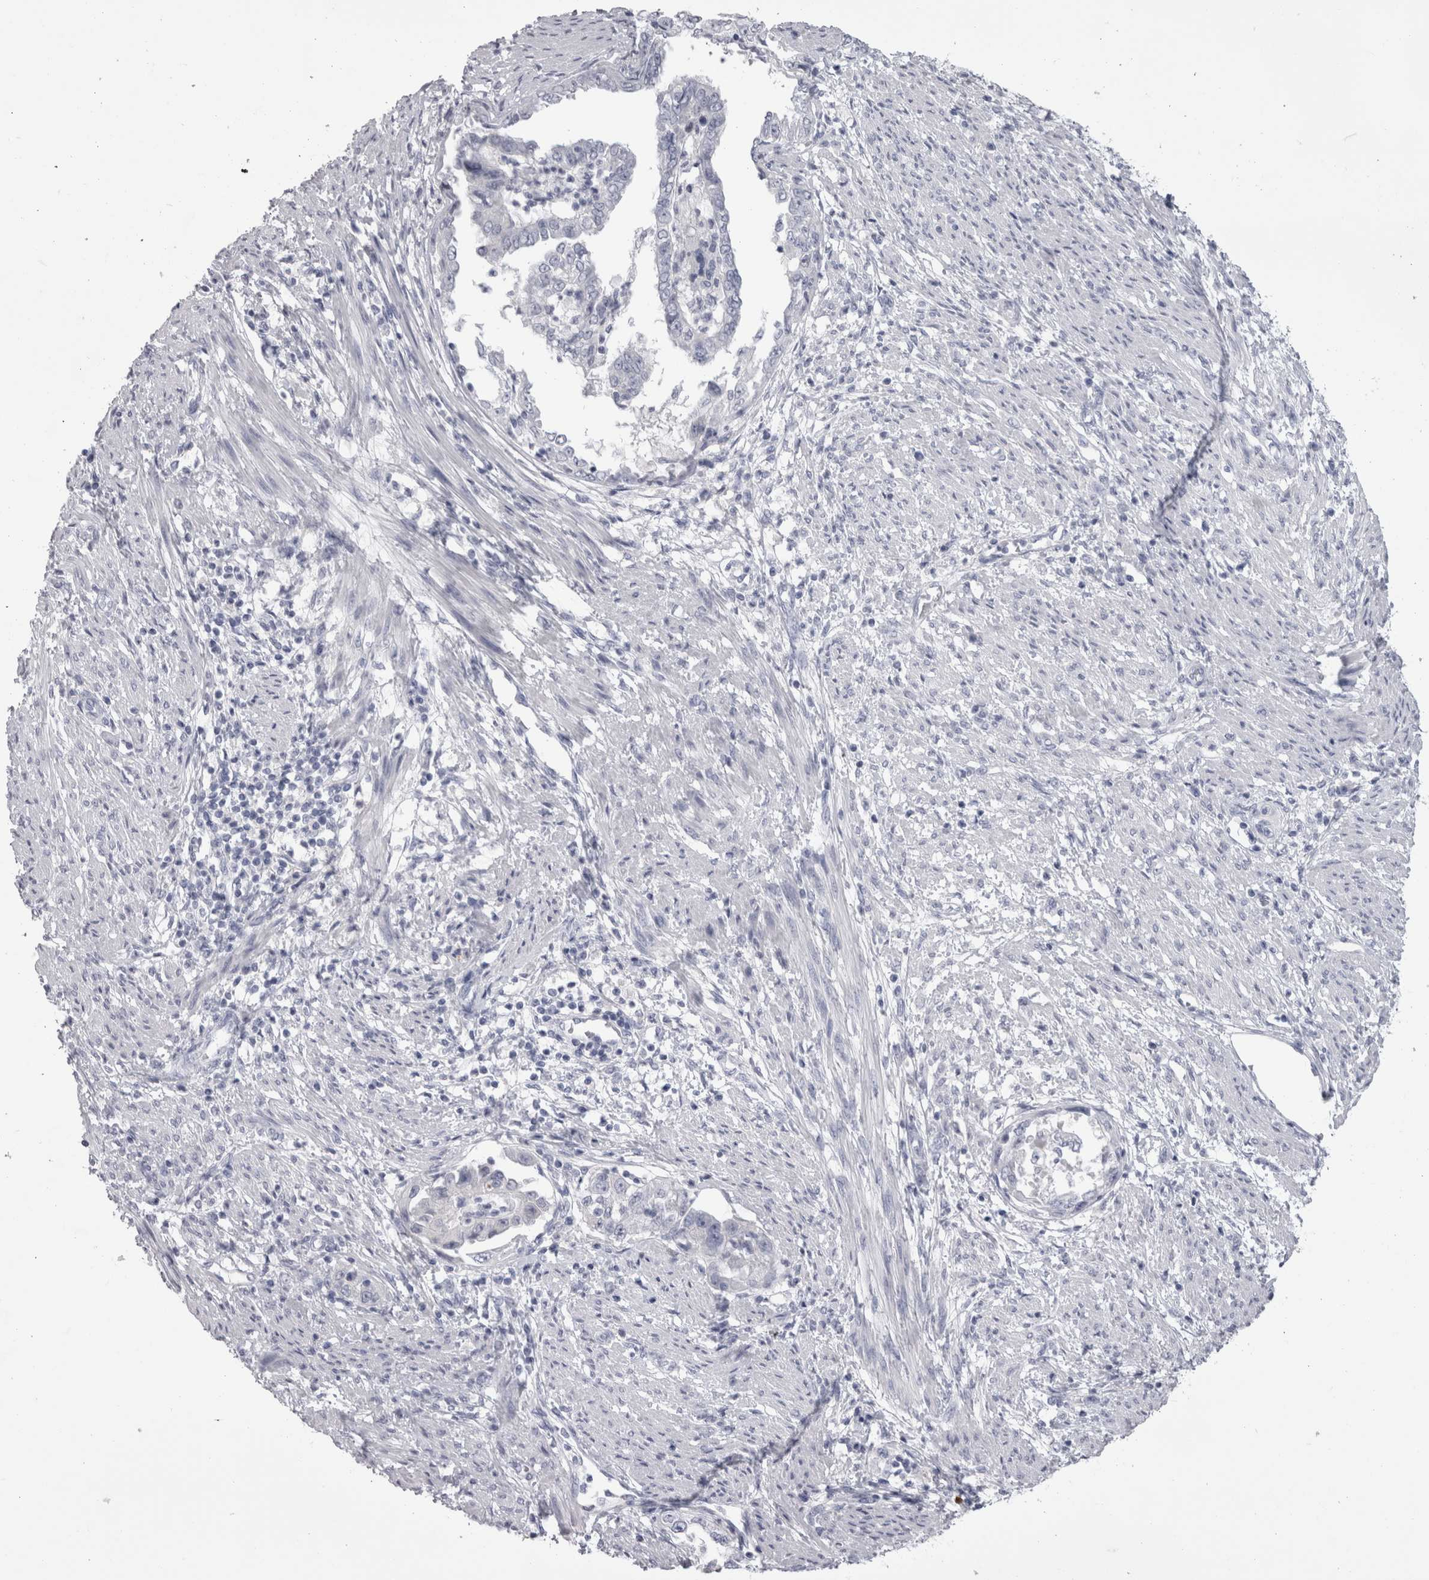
{"staining": {"intensity": "negative", "quantity": "none", "location": "none"}, "tissue": "endometrial cancer", "cell_type": "Tumor cells", "image_type": "cancer", "snomed": [{"axis": "morphology", "description": "Adenocarcinoma, NOS"}, {"axis": "topography", "description": "Endometrium"}], "caption": "This is an immunohistochemistry image of human endometrial cancer (adenocarcinoma). There is no staining in tumor cells.", "gene": "ADAM2", "patient": {"sex": "female", "age": 85}}